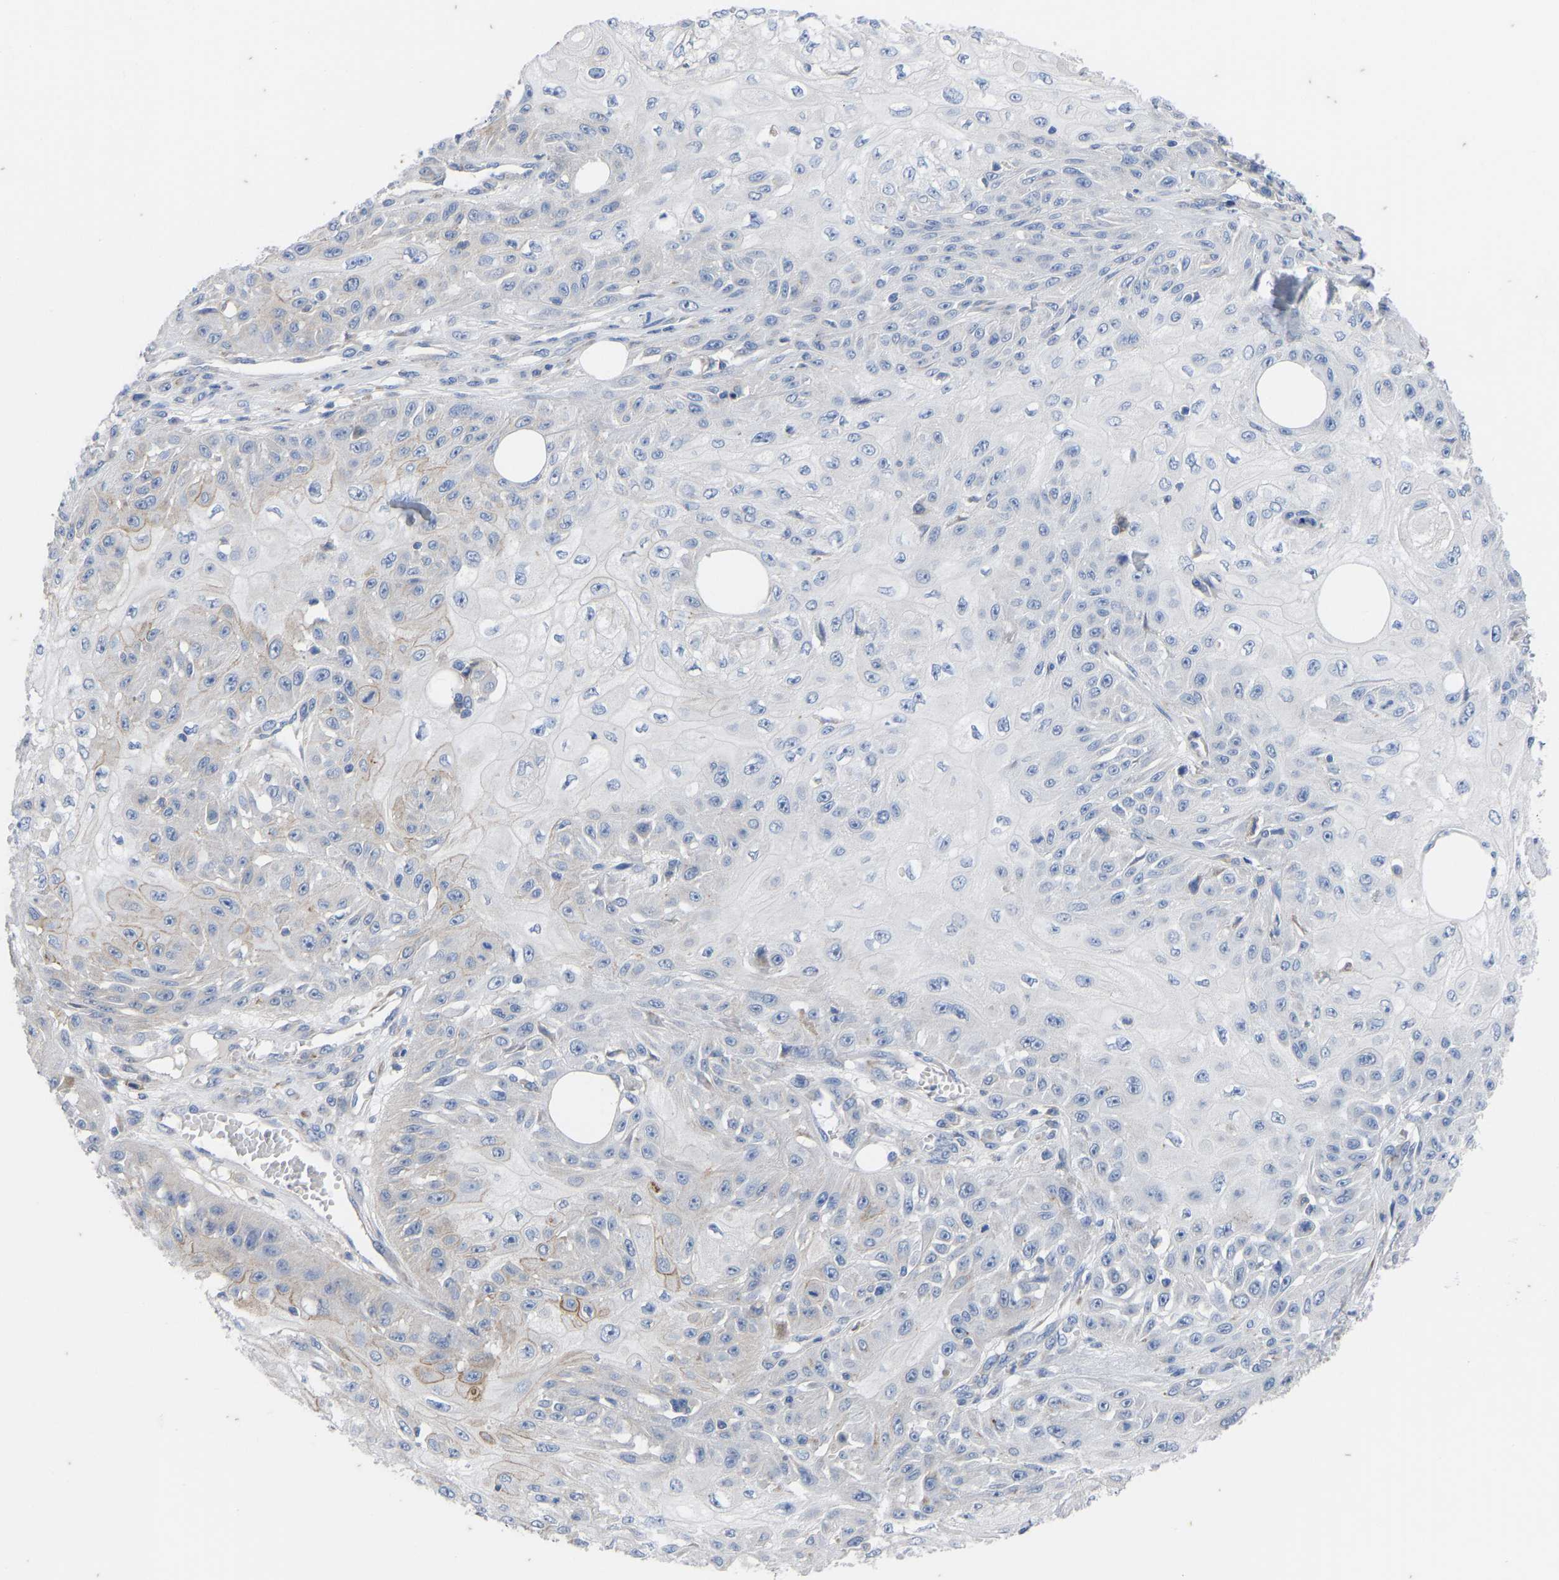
{"staining": {"intensity": "moderate", "quantity": "<25%", "location": "cytoplasmic/membranous"}, "tissue": "skin cancer", "cell_type": "Tumor cells", "image_type": "cancer", "snomed": [{"axis": "morphology", "description": "Squamous cell carcinoma, NOS"}, {"axis": "morphology", "description": "Squamous cell carcinoma, metastatic, NOS"}, {"axis": "topography", "description": "Skin"}, {"axis": "topography", "description": "Lymph node"}], "caption": "A high-resolution micrograph shows immunohistochemistry staining of metastatic squamous cell carcinoma (skin), which demonstrates moderate cytoplasmic/membranous positivity in approximately <25% of tumor cells.", "gene": "OLIG2", "patient": {"sex": "male", "age": 75}}